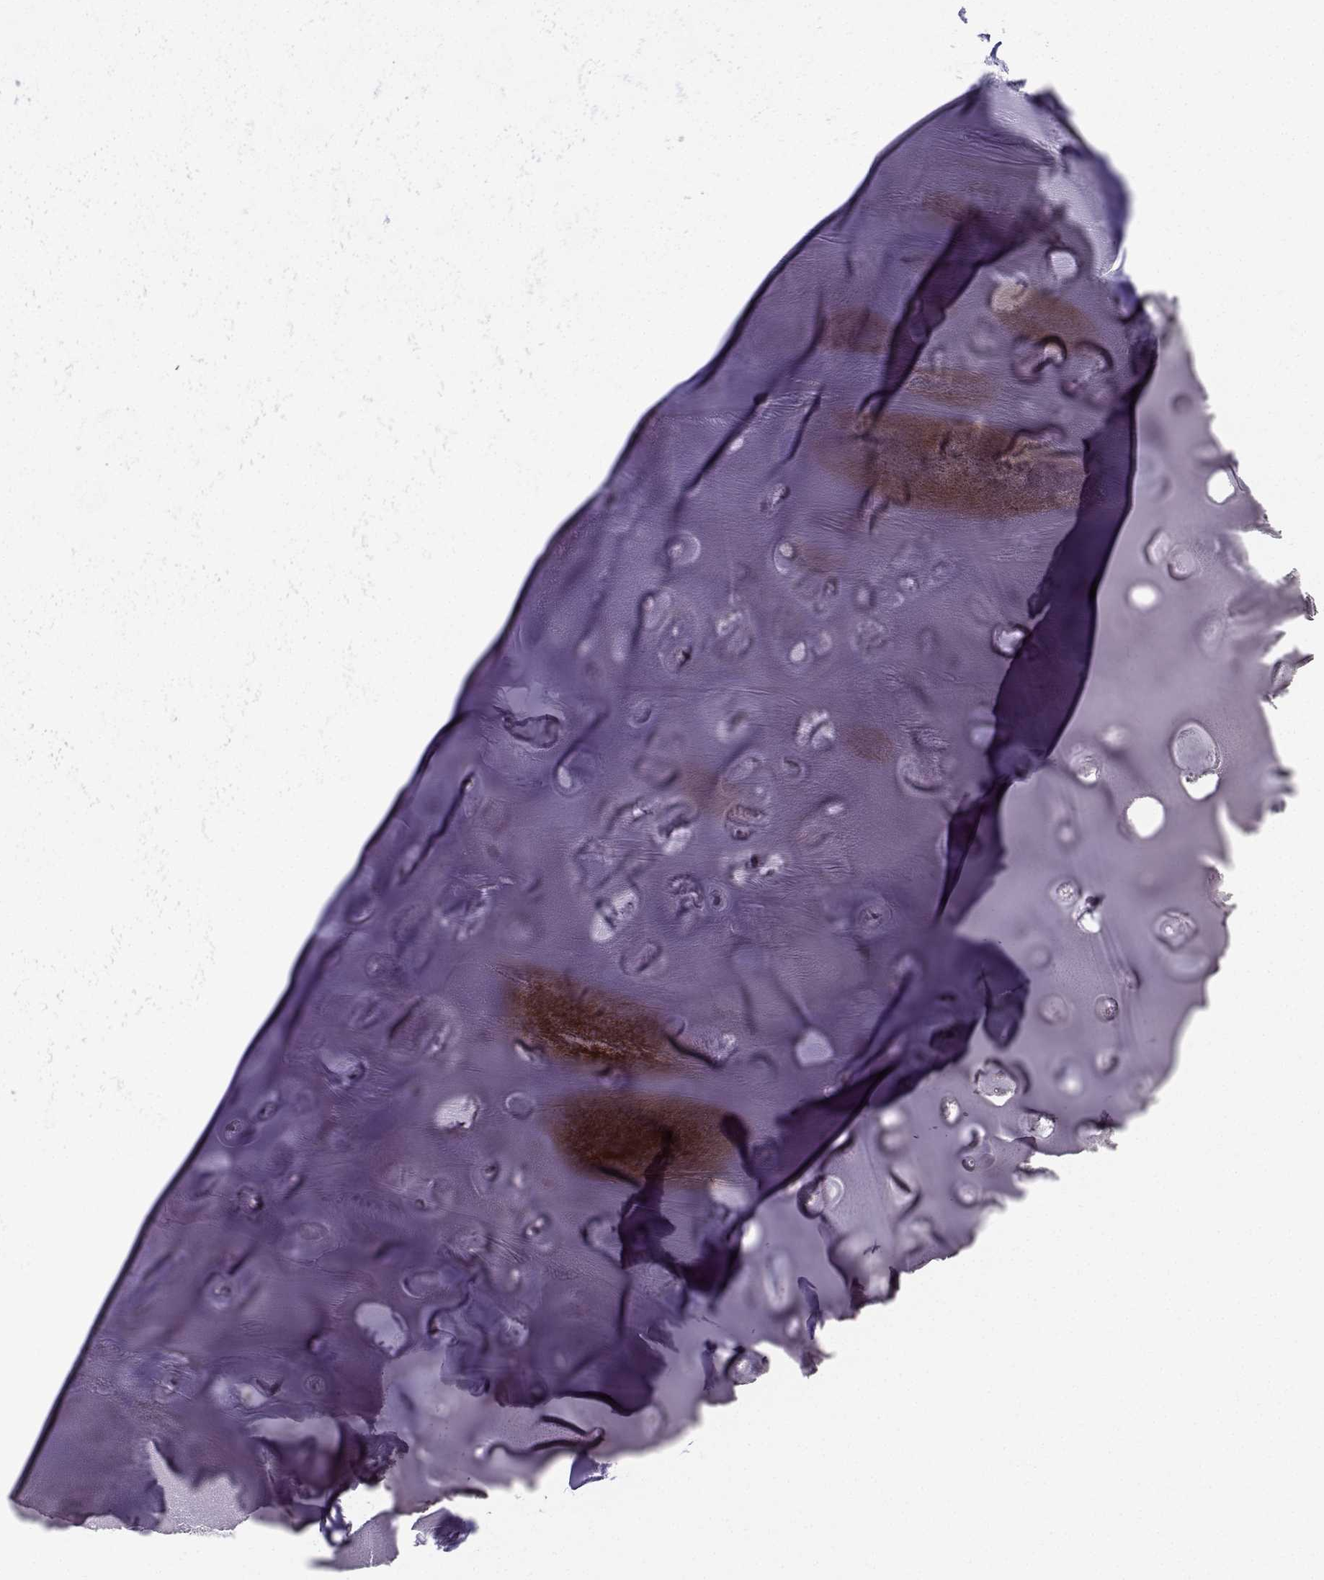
{"staining": {"intensity": "negative", "quantity": "none", "location": "none"}, "tissue": "soft tissue", "cell_type": "Chondrocytes", "image_type": "normal", "snomed": [{"axis": "morphology", "description": "Normal tissue, NOS"}, {"axis": "morphology", "description": "Squamous cell carcinoma, NOS"}, {"axis": "topography", "description": "Cartilage tissue"}, {"axis": "topography", "description": "Lung"}], "caption": "Immunohistochemistry (IHC) image of benign soft tissue stained for a protein (brown), which demonstrates no staining in chondrocytes.", "gene": "TEDC2", "patient": {"sex": "male", "age": 66}}